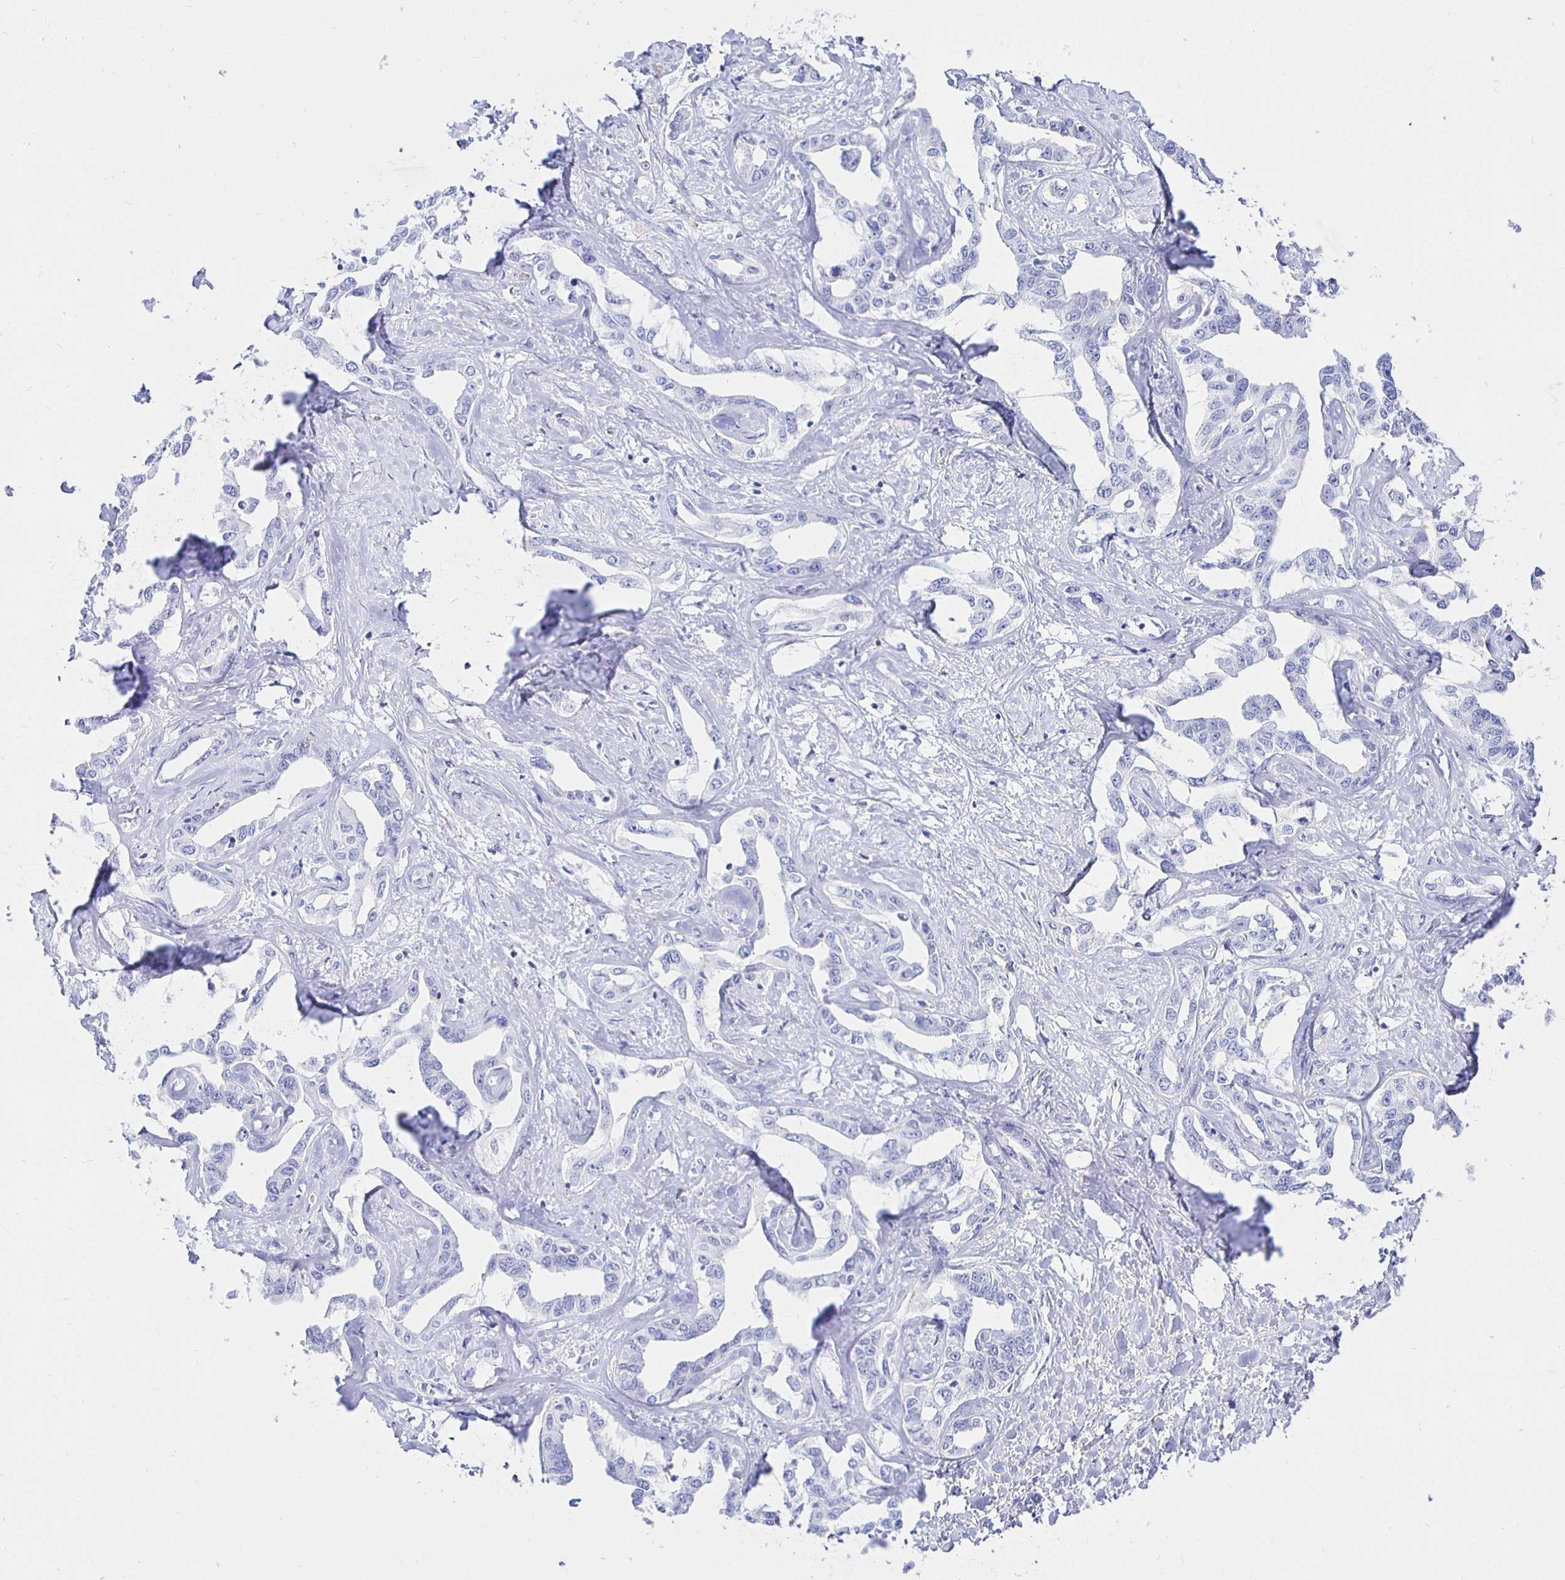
{"staining": {"intensity": "negative", "quantity": "none", "location": "none"}, "tissue": "liver cancer", "cell_type": "Tumor cells", "image_type": "cancer", "snomed": [{"axis": "morphology", "description": "Cholangiocarcinoma"}, {"axis": "topography", "description": "Liver"}], "caption": "This is an IHC image of liver cancer (cholangiocarcinoma). There is no expression in tumor cells.", "gene": "UMOD", "patient": {"sex": "male", "age": 59}}